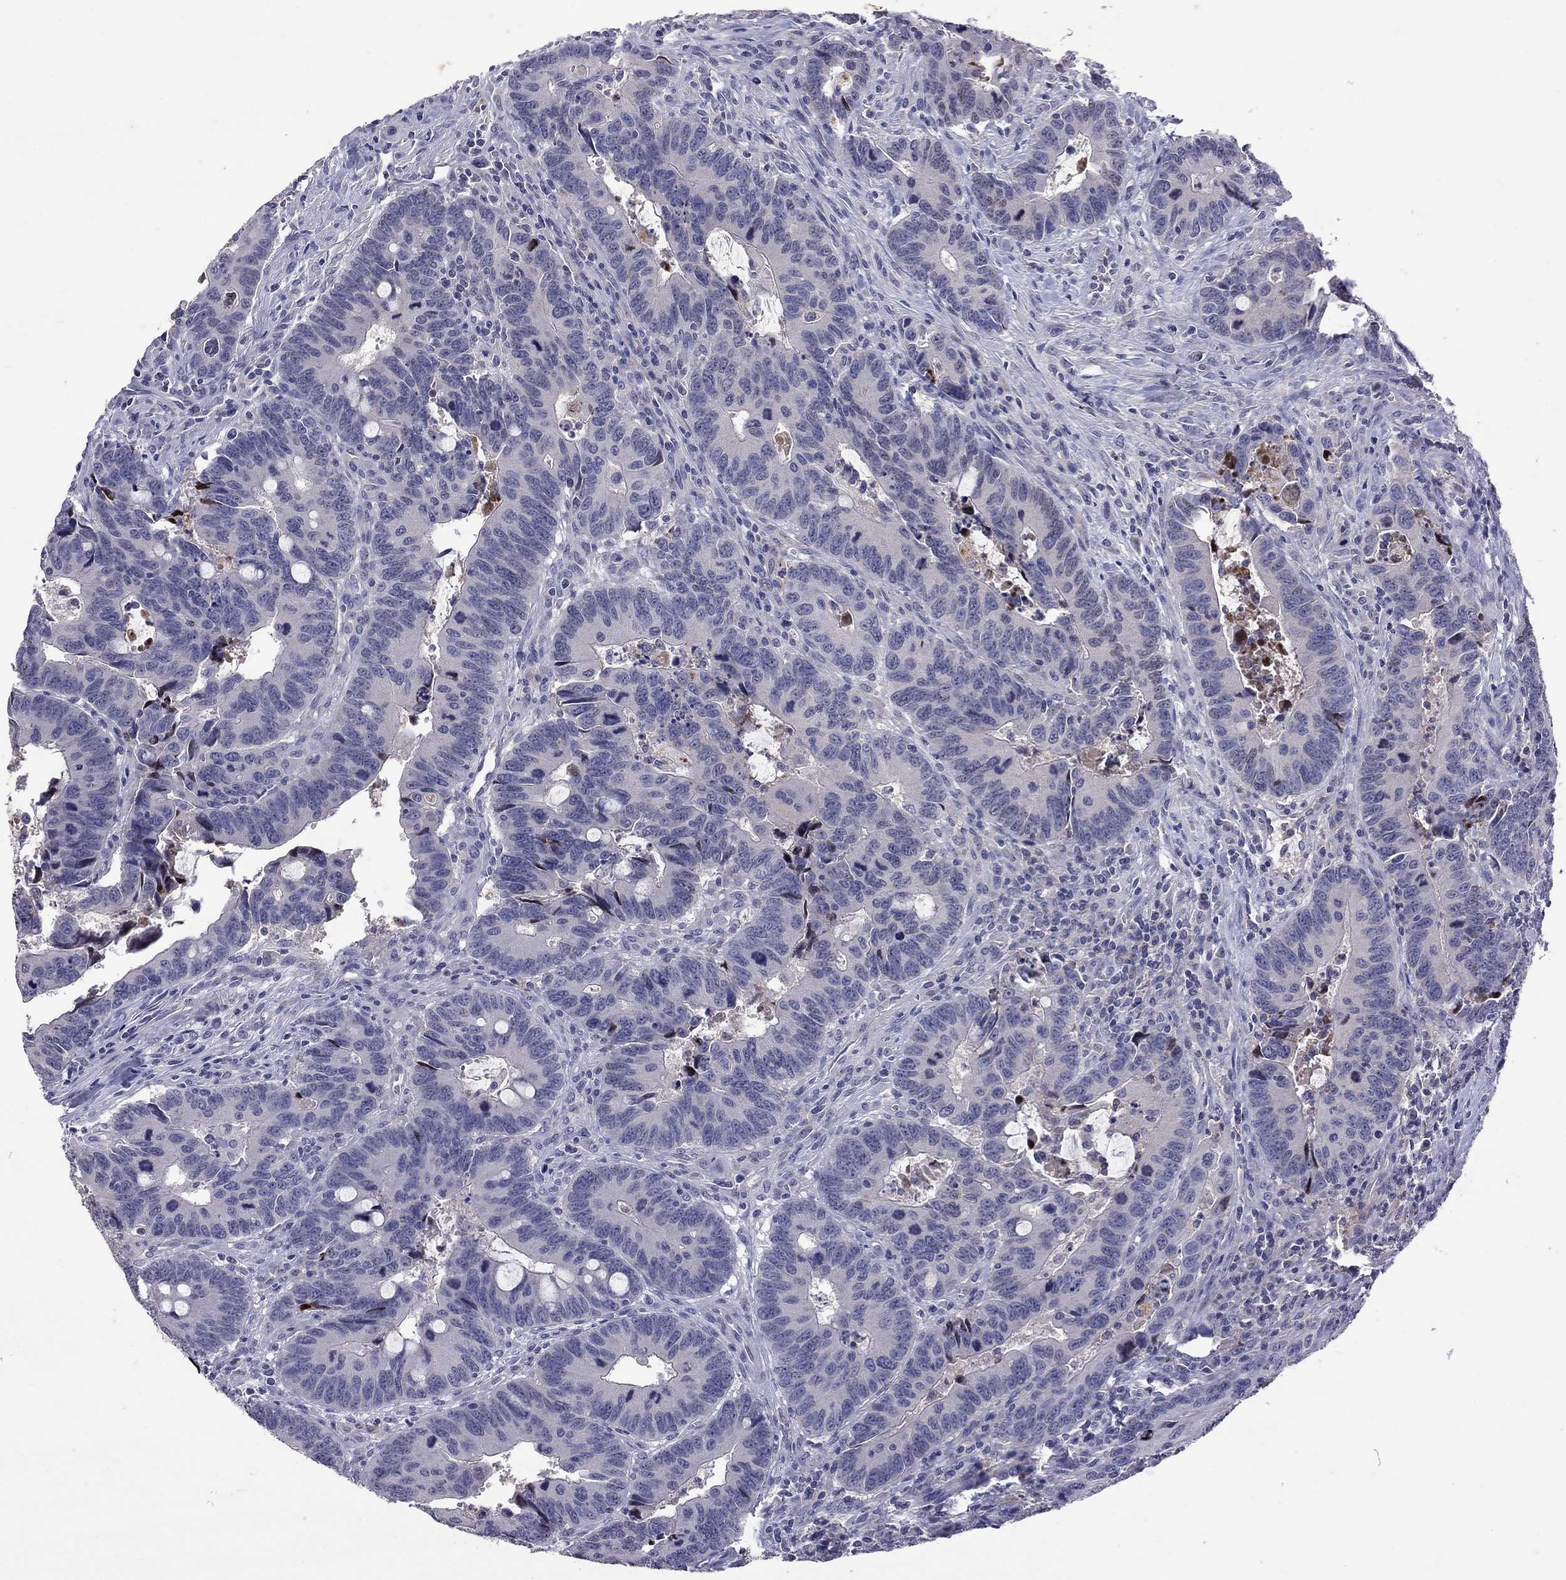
{"staining": {"intensity": "negative", "quantity": "none", "location": "none"}, "tissue": "colorectal cancer", "cell_type": "Tumor cells", "image_type": "cancer", "snomed": [{"axis": "morphology", "description": "Adenocarcinoma, NOS"}, {"axis": "topography", "description": "Rectum"}], "caption": "IHC of human colorectal adenocarcinoma shows no positivity in tumor cells.", "gene": "SERPINA3", "patient": {"sex": "male", "age": 67}}